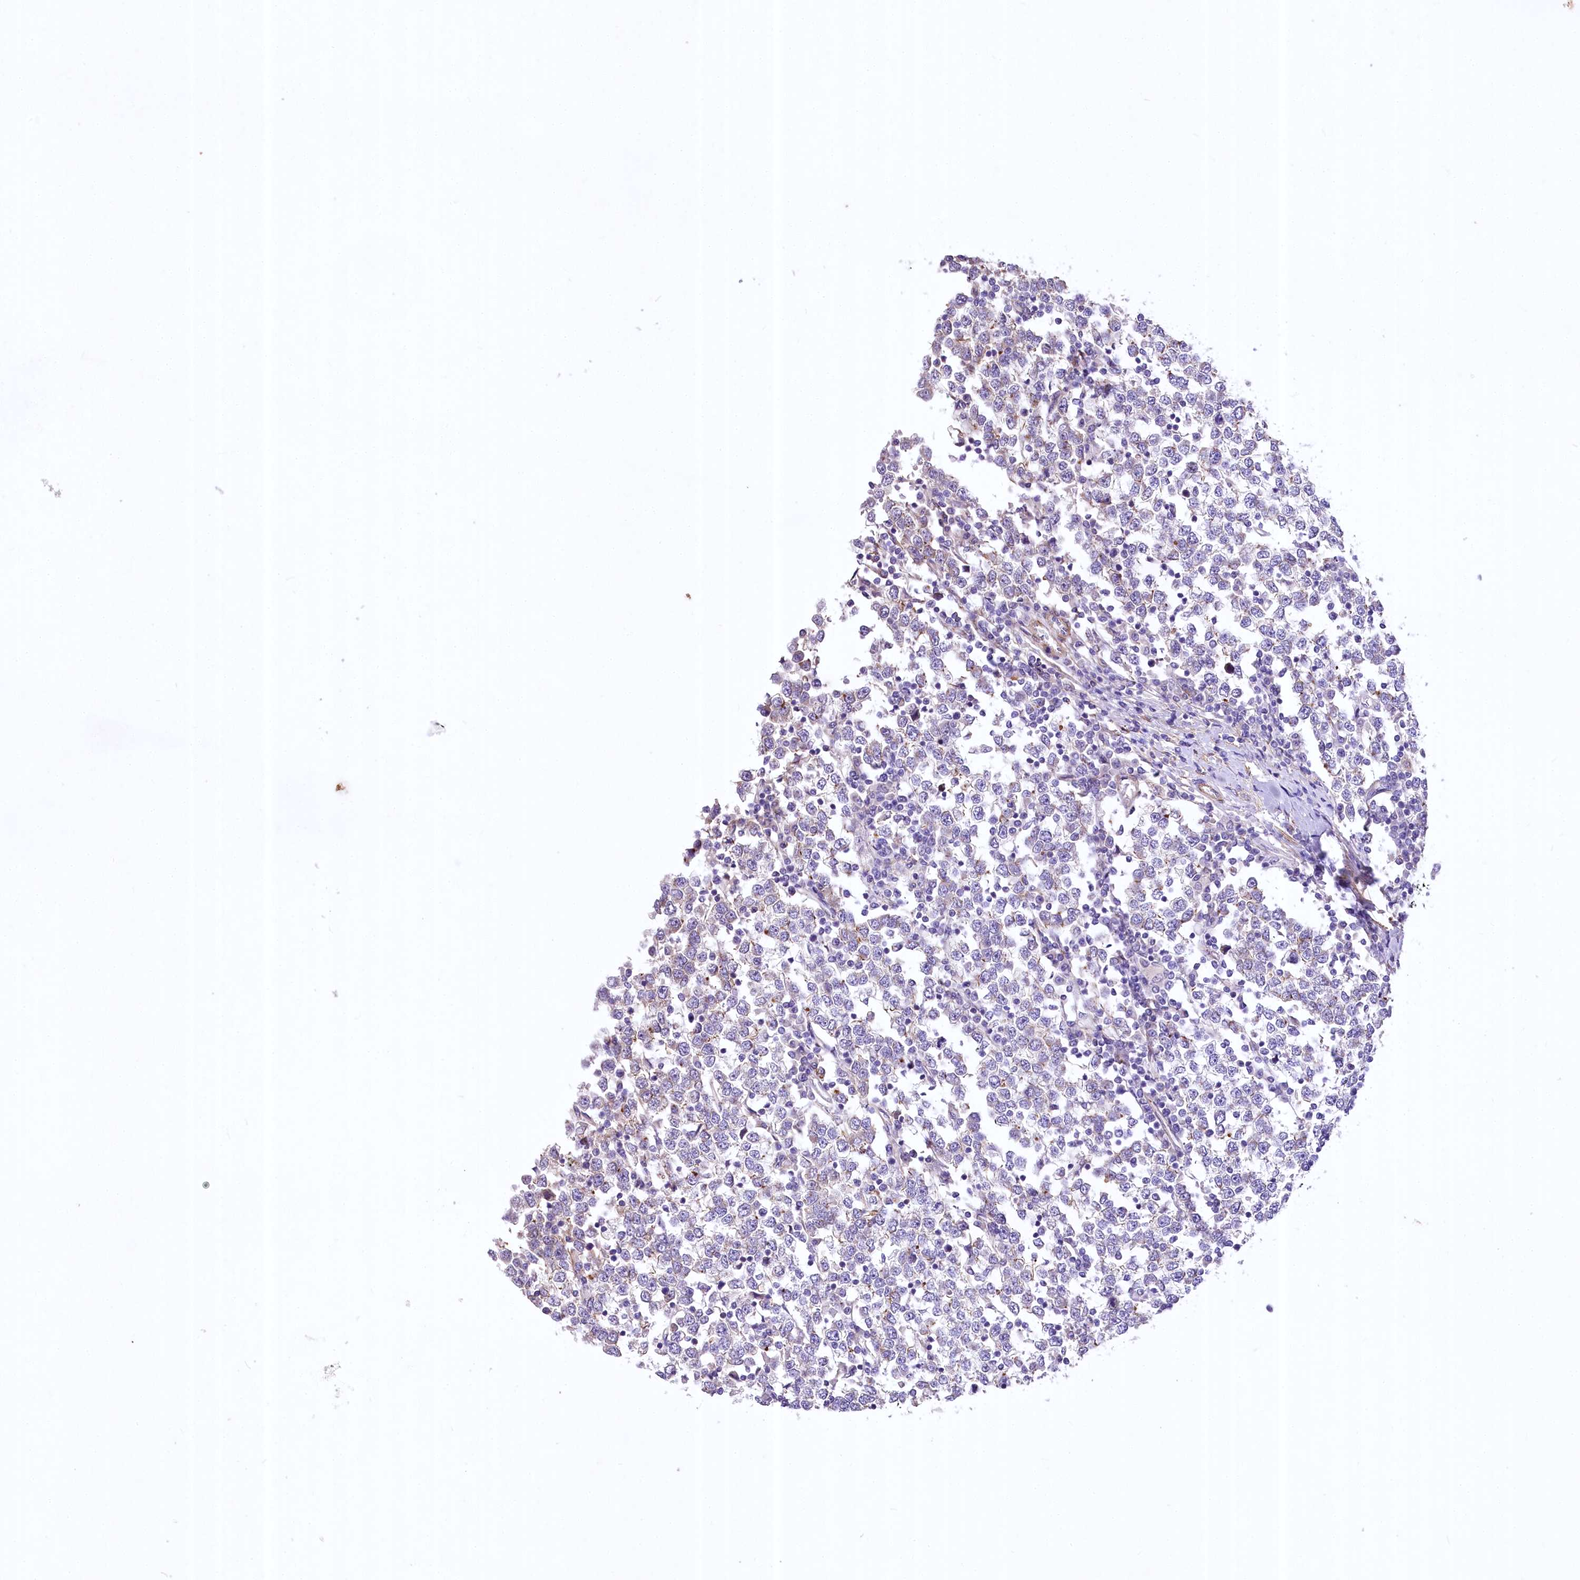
{"staining": {"intensity": "negative", "quantity": "none", "location": "none"}, "tissue": "testis cancer", "cell_type": "Tumor cells", "image_type": "cancer", "snomed": [{"axis": "morphology", "description": "Seminoma, NOS"}, {"axis": "topography", "description": "Testis"}], "caption": "Protein analysis of testis seminoma displays no significant positivity in tumor cells.", "gene": "RDH16", "patient": {"sex": "male", "age": 65}}